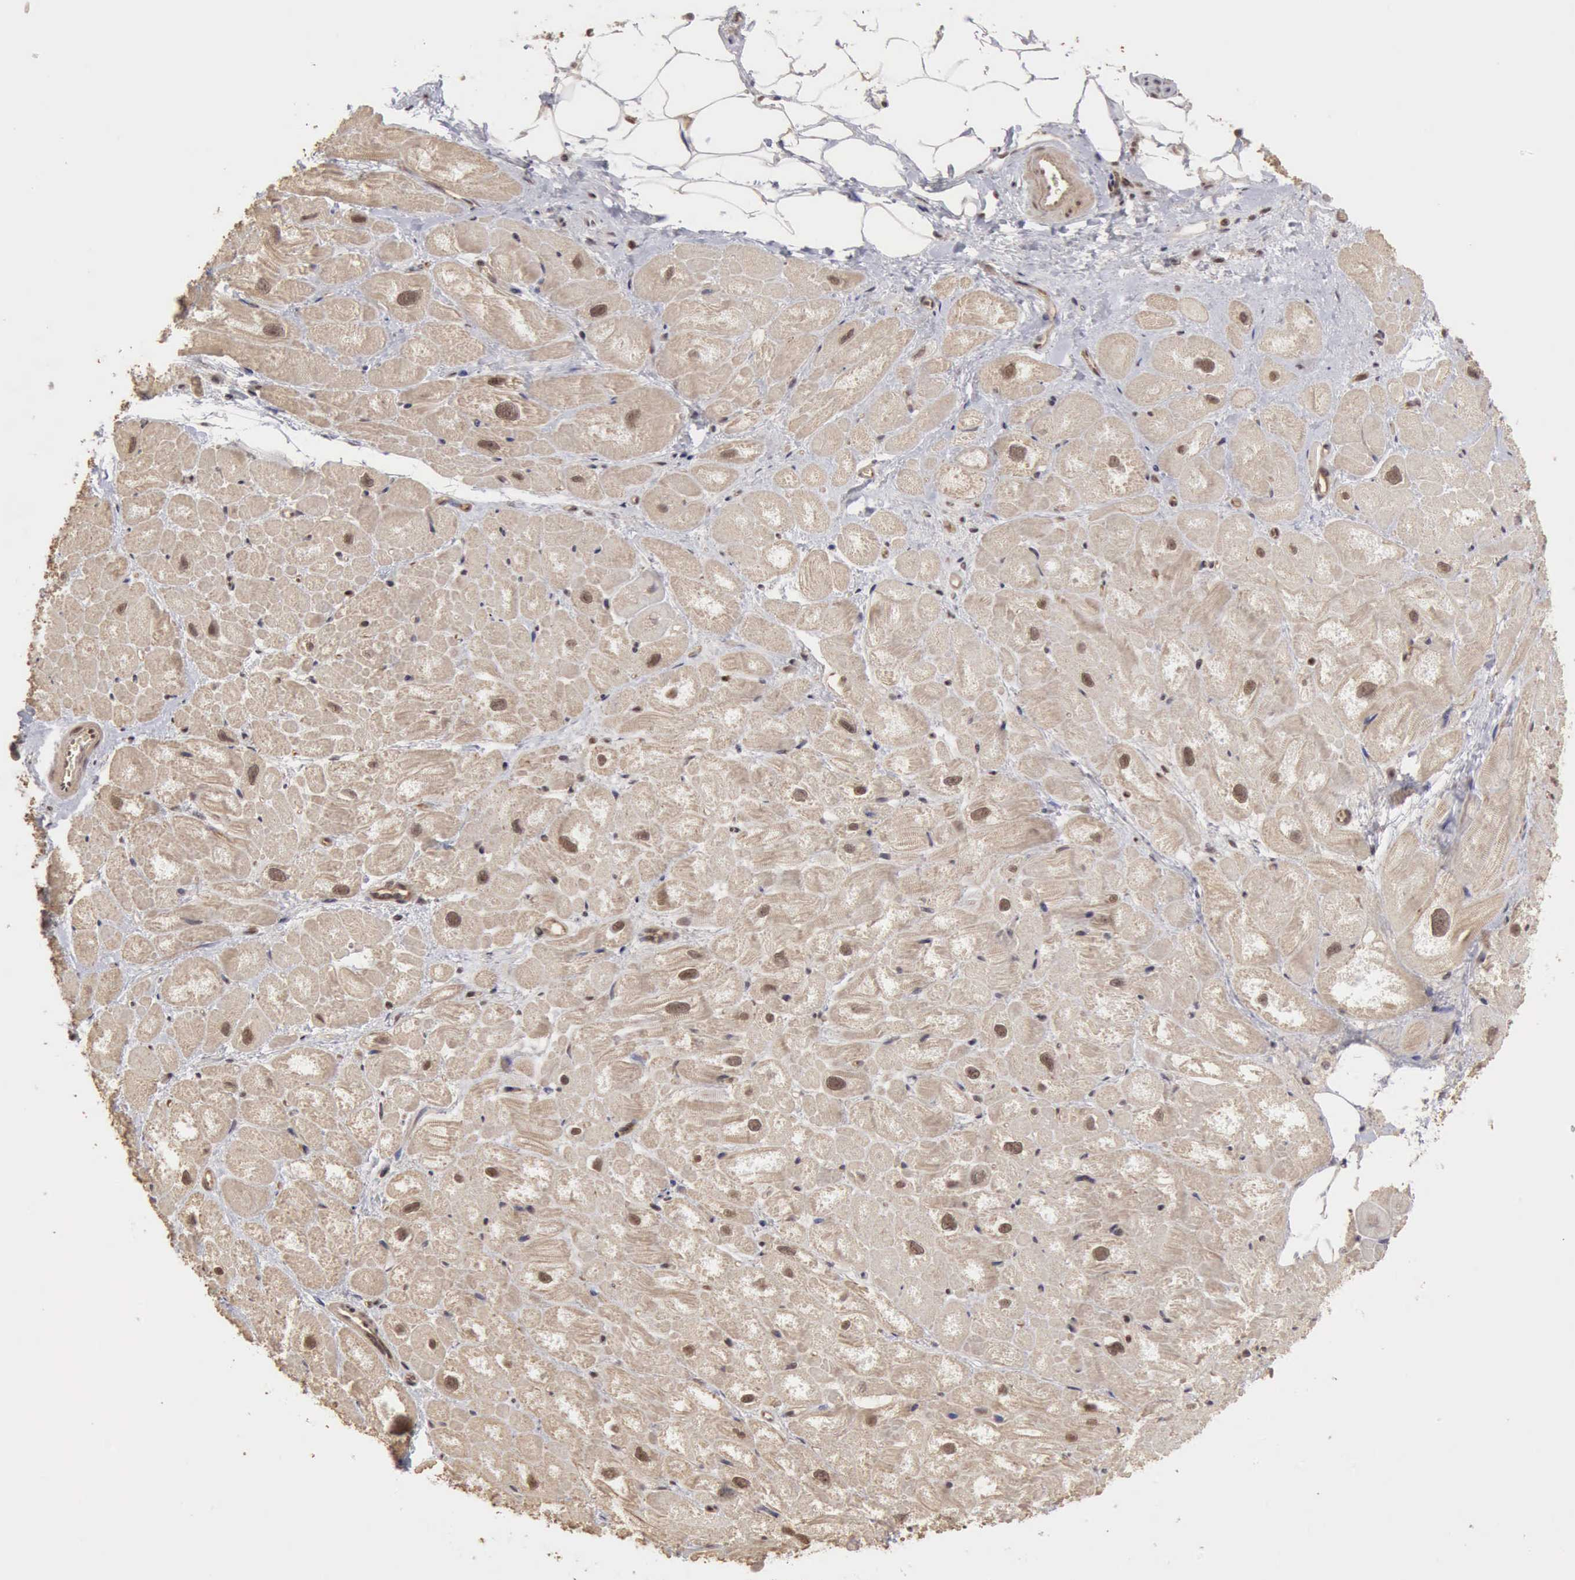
{"staining": {"intensity": "weak", "quantity": ">75%", "location": "cytoplasmic/membranous,nuclear"}, "tissue": "heart muscle", "cell_type": "Cardiomyocytes", "image_type": "normal", "snomed": [{"axis": "morphology", "description": "Normal tissue, NOS"}, {"axis": "topography", "description": "Heart"}], "caption": "Protein staining exhibits weak cytoplasmic/membranous,nuclear staining in approximately >75% of cardiomyocytes in benign heart muscle.", "gene": "CDKN2A", "patient": {"sex": "male", "age": 49}}